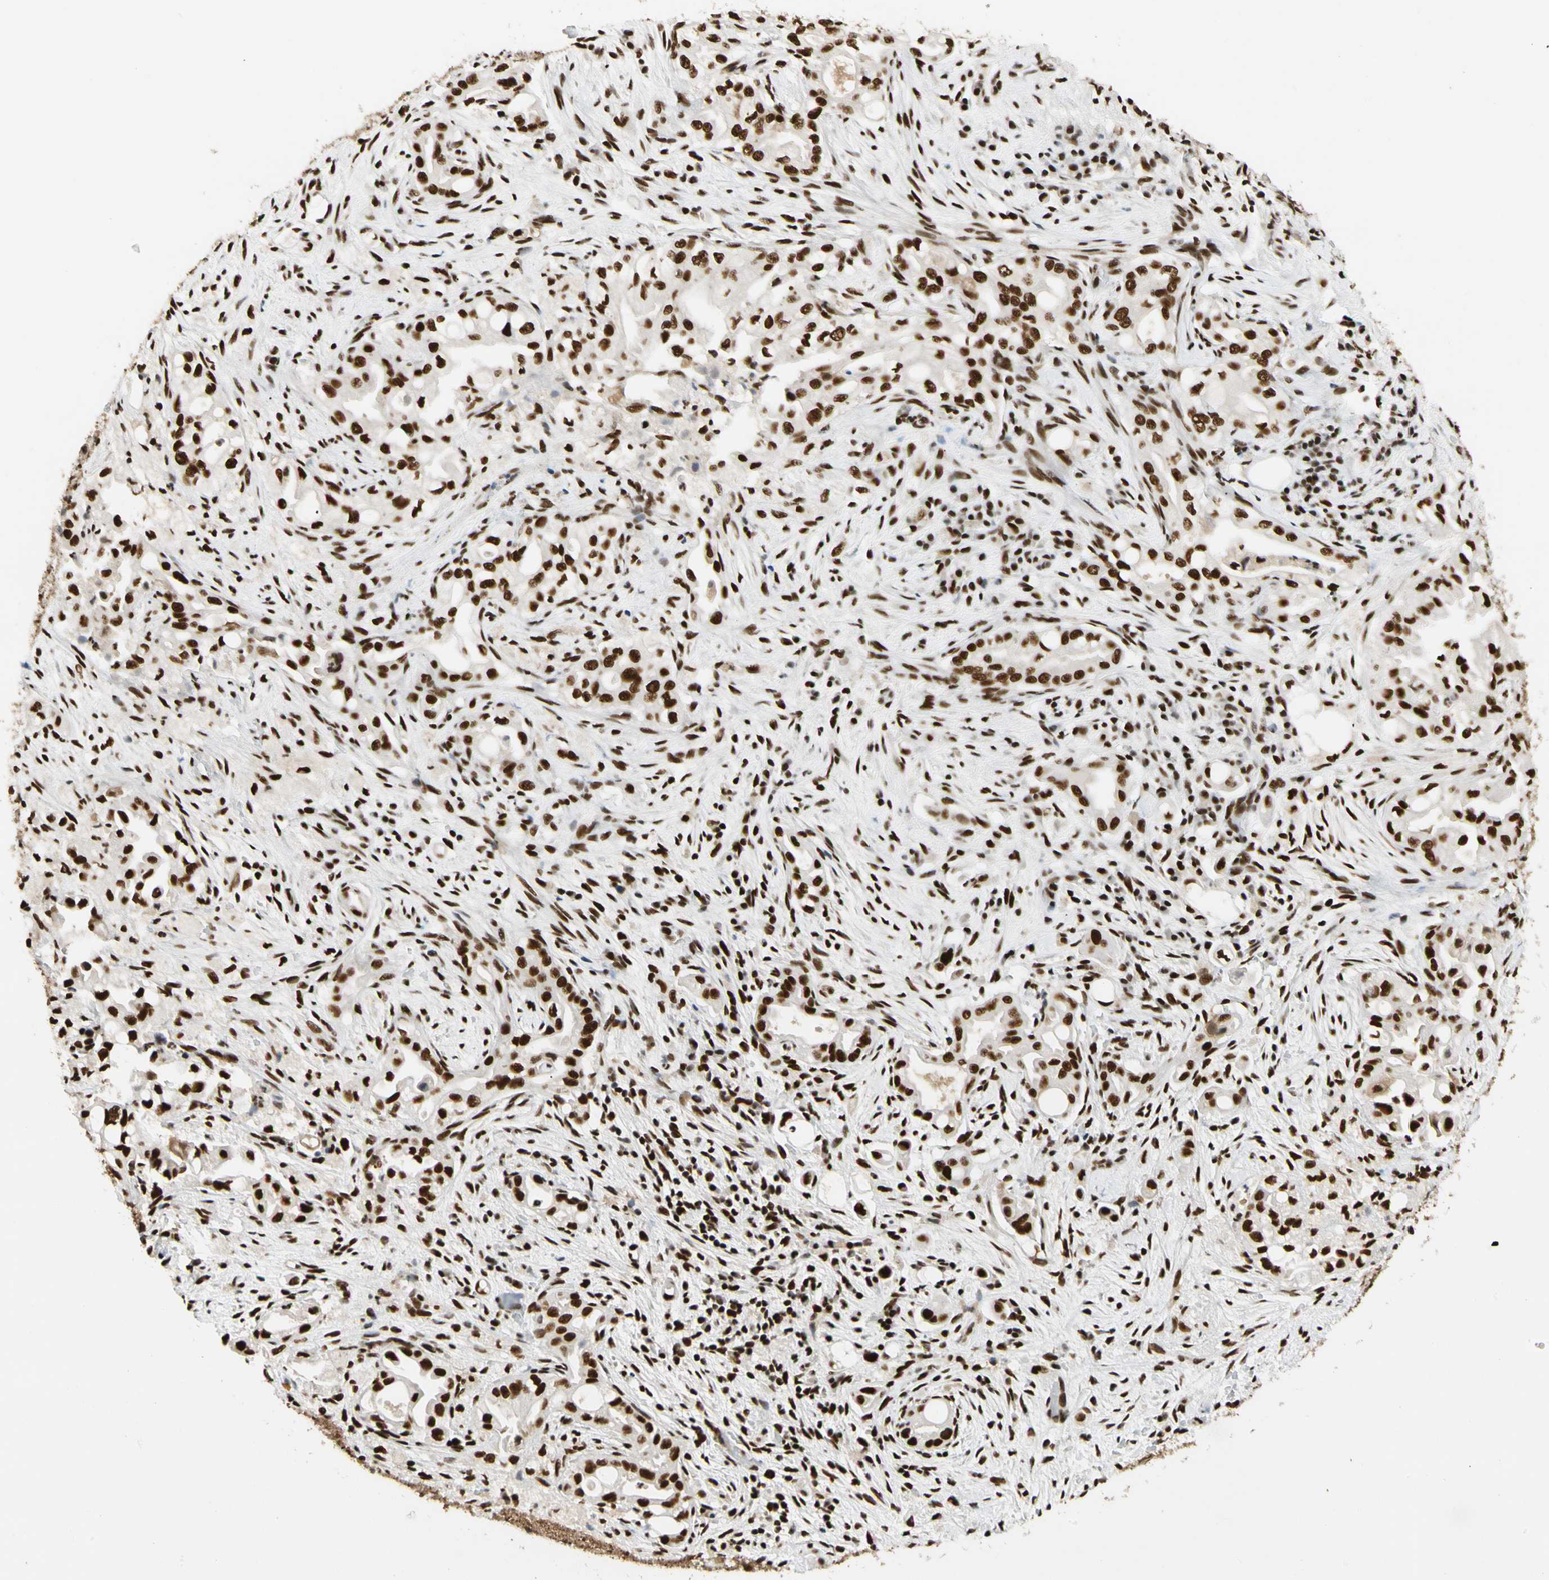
{"staining": {"intensity": "strong", "quantity": ">75%", "location": "nuclear"}, "tissue": "liver cancer", "cell_type": "Tumor cells", "image_type": "cancer", "snomed": [{"axis": "morphology", "description": "Cholangiocarcinoma"}, {"axis": "topography", "description": "Liver"}], "caption": "A high amount of strong nuclear positivity is present in approximately >75% of tumor cells in liver cancer (cholangiocarcinoma) tissue.", "gene": "CDK12", "patient": {"sex": "female", "age": 68}}